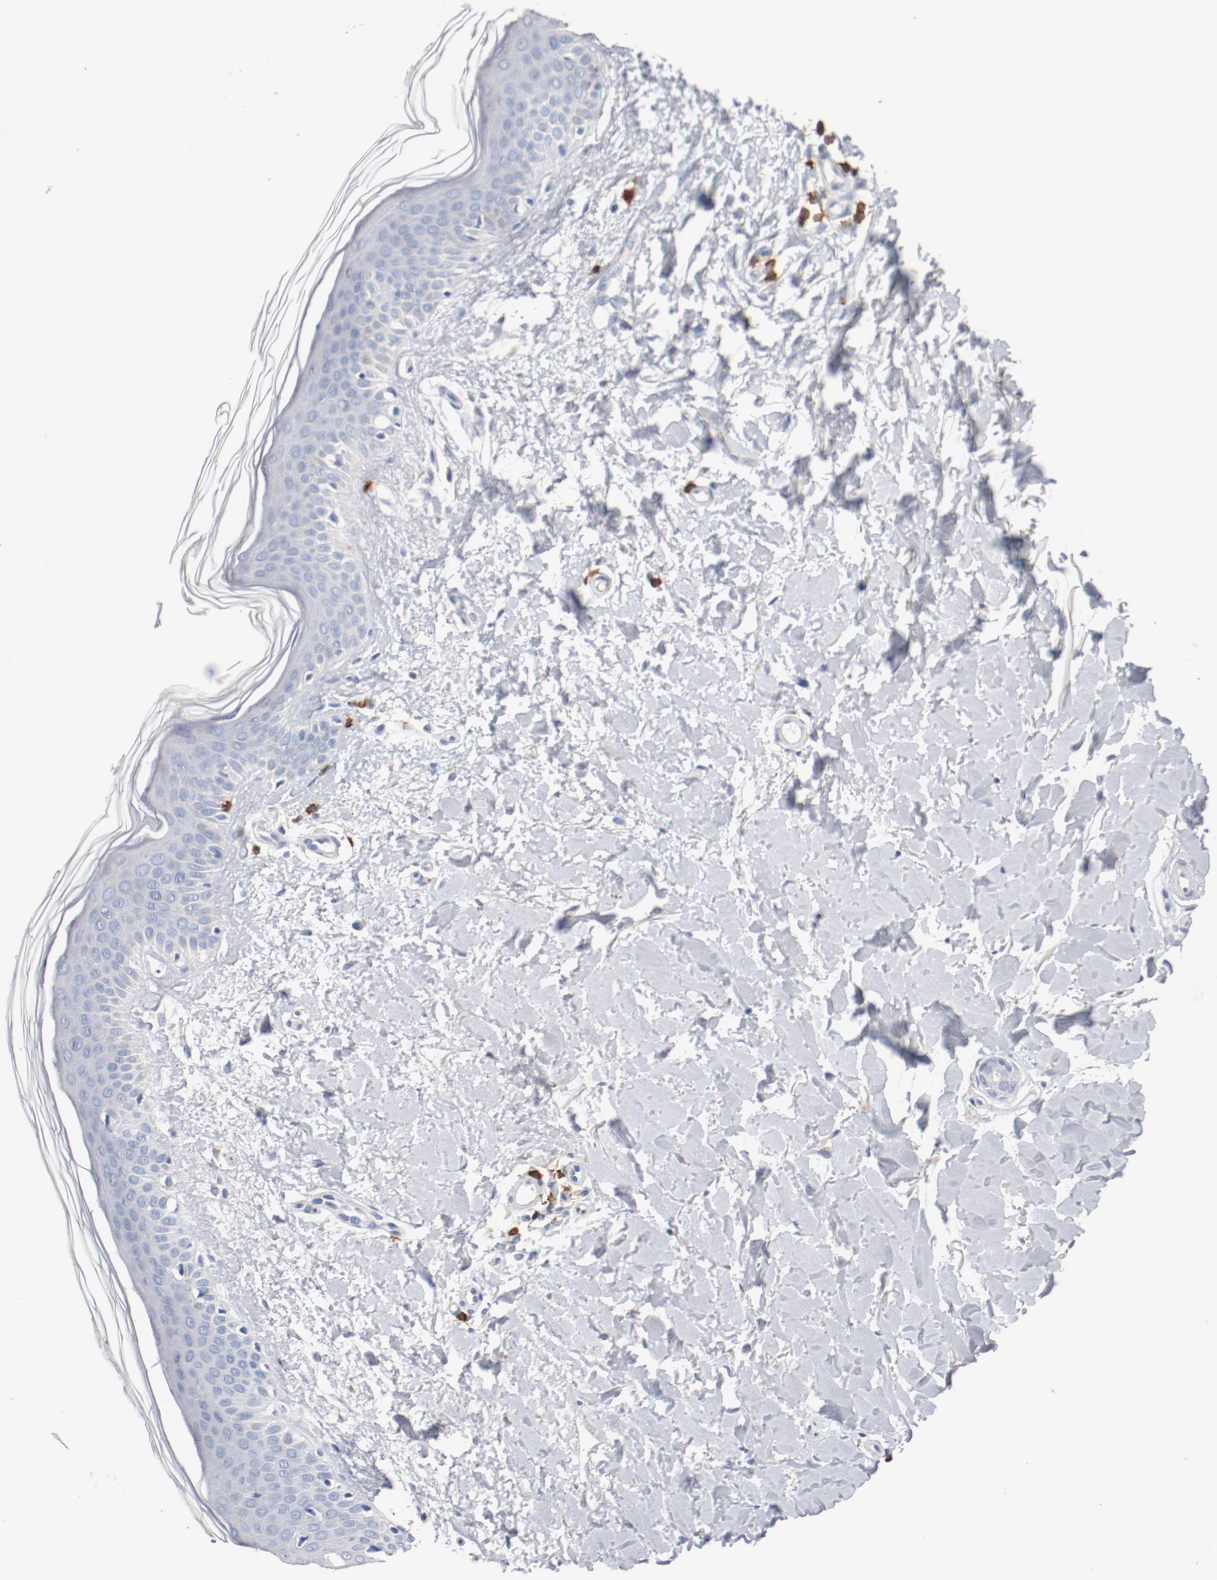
{"staining": {"intensity": "negative", "quantity": "none", "location": "none"}, "tissue": "skin", "cell_type": "Fibroblasts", "image_type": "normal", "snomed": [{"axis": "morphology", "description": "Normal tissue, NOS"}, {"axis": "topography", "description": "Skin"}], "caption": "IHC of unremarkable skin exhibits no positivity in fibroblasts.", "gene": "CD247", "patient": {"sex": "female", "age": 56}}